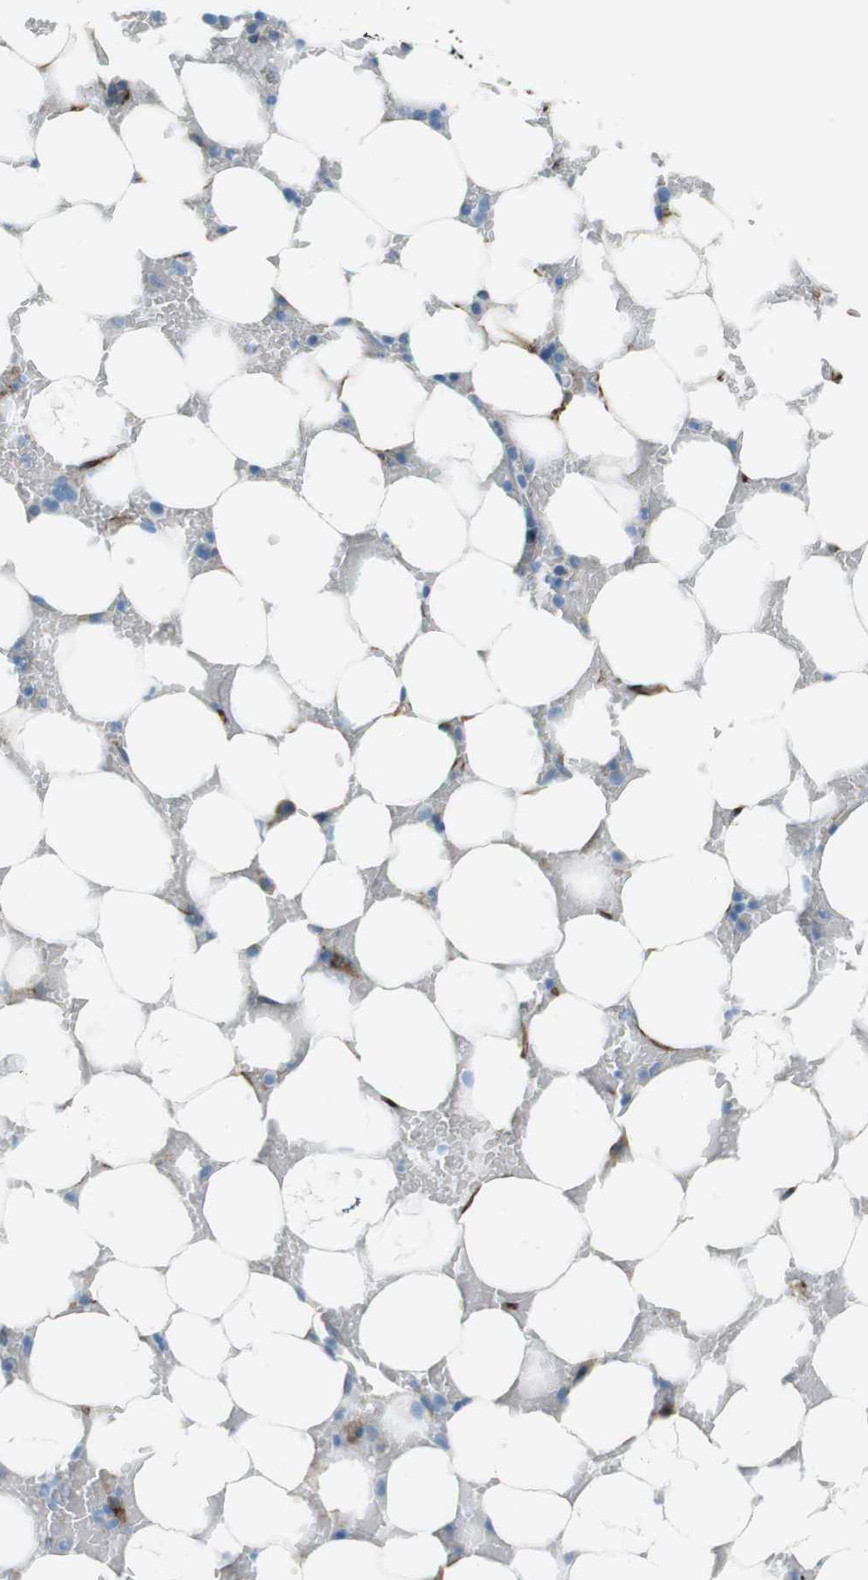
{"staining": {"intensity": "negative", "quantity": "none", "location": "none"}, "tissue": "bone marrow", "cell_type": "Hematopoietic cells", "image_type": "normal", "snomed": [{"axis": "morphology", "description": "Normal tissue, NOS"}, {"axis": "topography", "description": "Bone marrow"}], "caption": "Bone marrow stained for a protein using IHC displays no positivity hematopoietic cells.", "gene": "TUBB2A", "patient": {"sex": "female", "age": 73}}